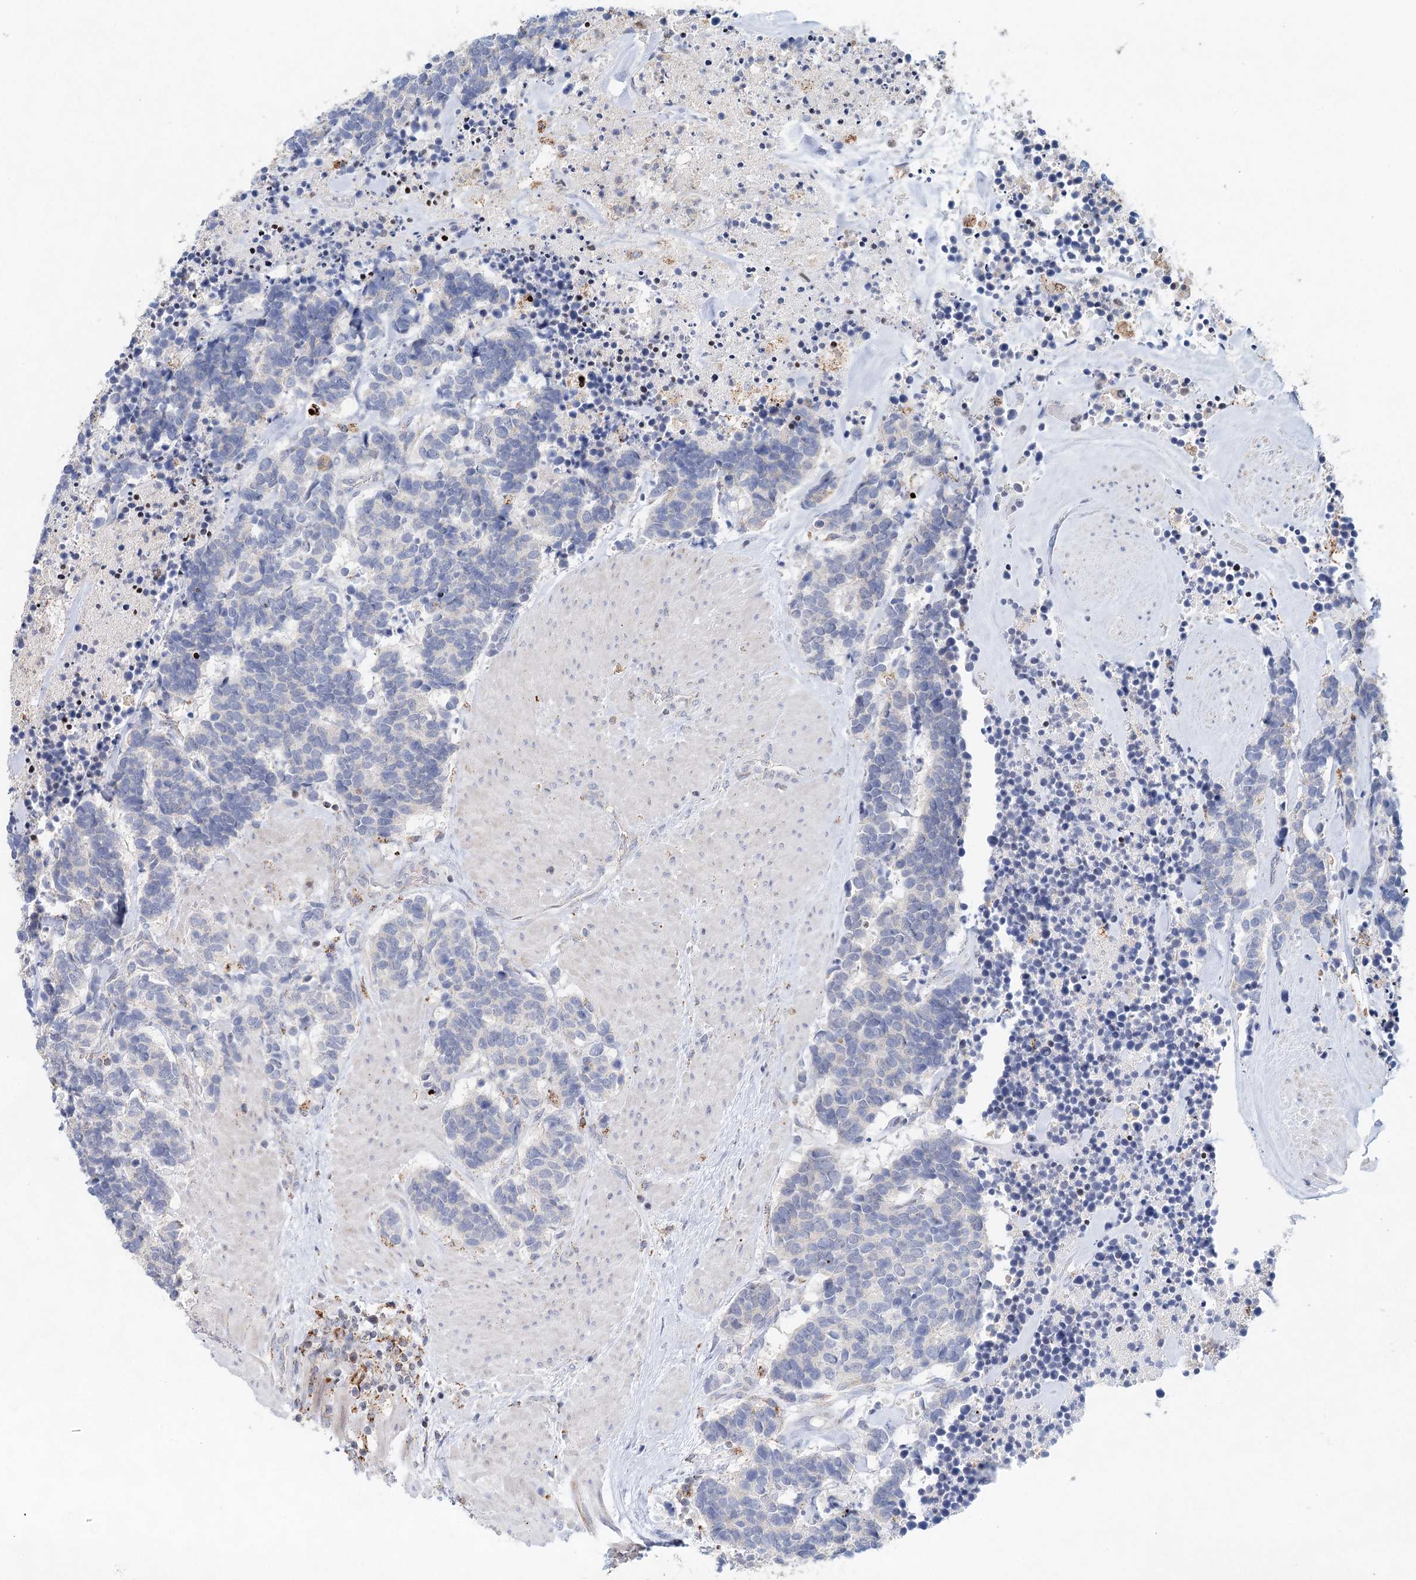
{"staining": {"intensity": "negative", "quantity": "none", "location": "none"}, "tissue": "carcinoid", "cell_type": "Tumor cells", "image_type": "cancer", "snomed": [{"axis": "morphology", "description": "Carcinoma, NOS"}, {"axis": "morphology", "description": "Carcinoid, malignant, NOS"}, {"axis": "topography", "description": "Urinary bladder"}], "caption": "IHC photomicrograph of neoplastic tissue: carcinoid stained with DAB (3,3'-diaminobenzidine) demonstrates no significant protein expression in tumor cells.", "gene": "XPO6", "patient": {"sex": "male", "age": 57}}